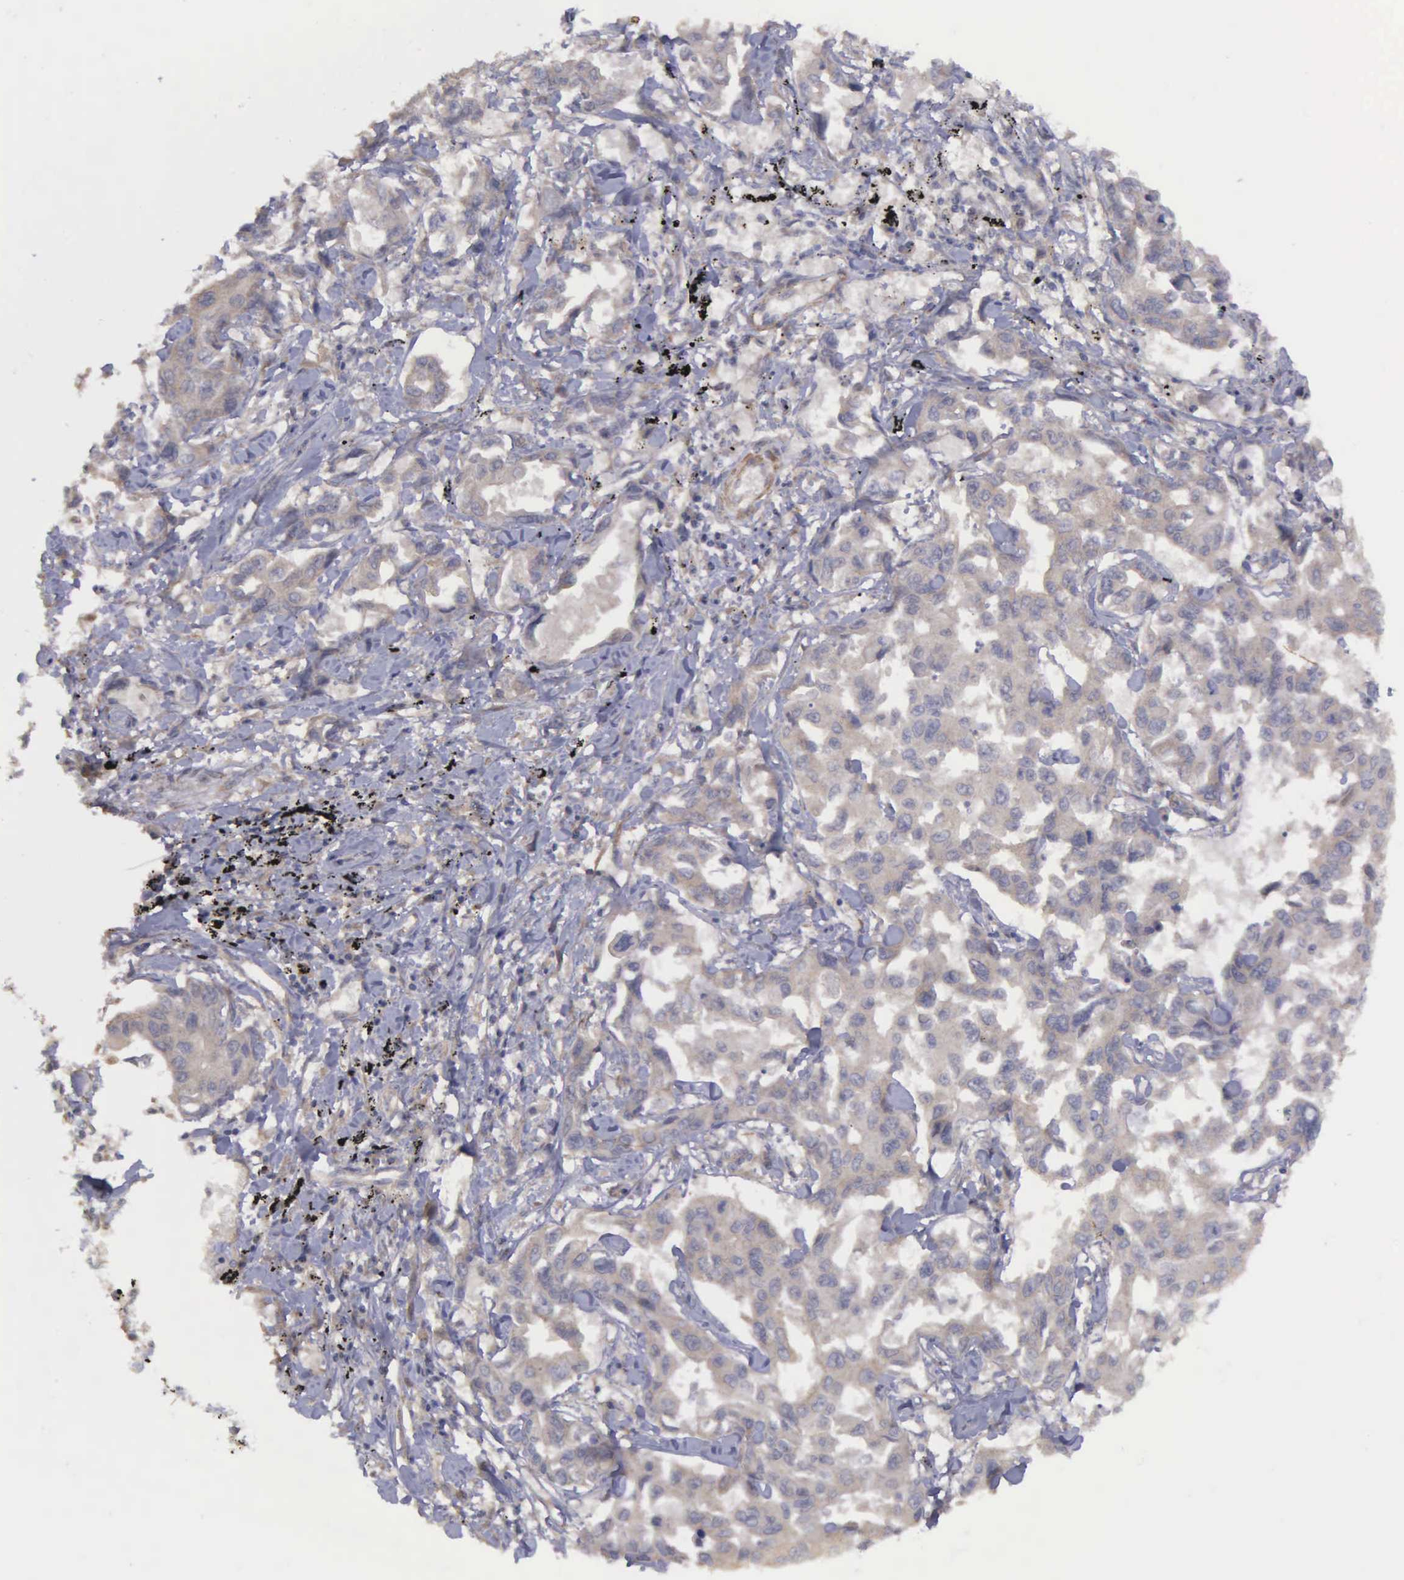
{"staining": {"intensity": "weak", "quantity": ">75%", "location": "cytoplasmic/membranous"}, "tissue": "lung cancer", "cell_type": "Tumor cells", "image_type": "cancer", "snomed": [{"axis": "morphology", "description": "Adenocarcinoma, NOS"}, {"axis": "topography", "description": "Lung"}], "caption": "This histopathology image reveals IHC staining of lung adenocarcinoma, with low weak cytoplasmic/membranous staining in about >75% of tumor cells.", "gene": "RTL10", "patient": {"sex": "male", "age": 64}}